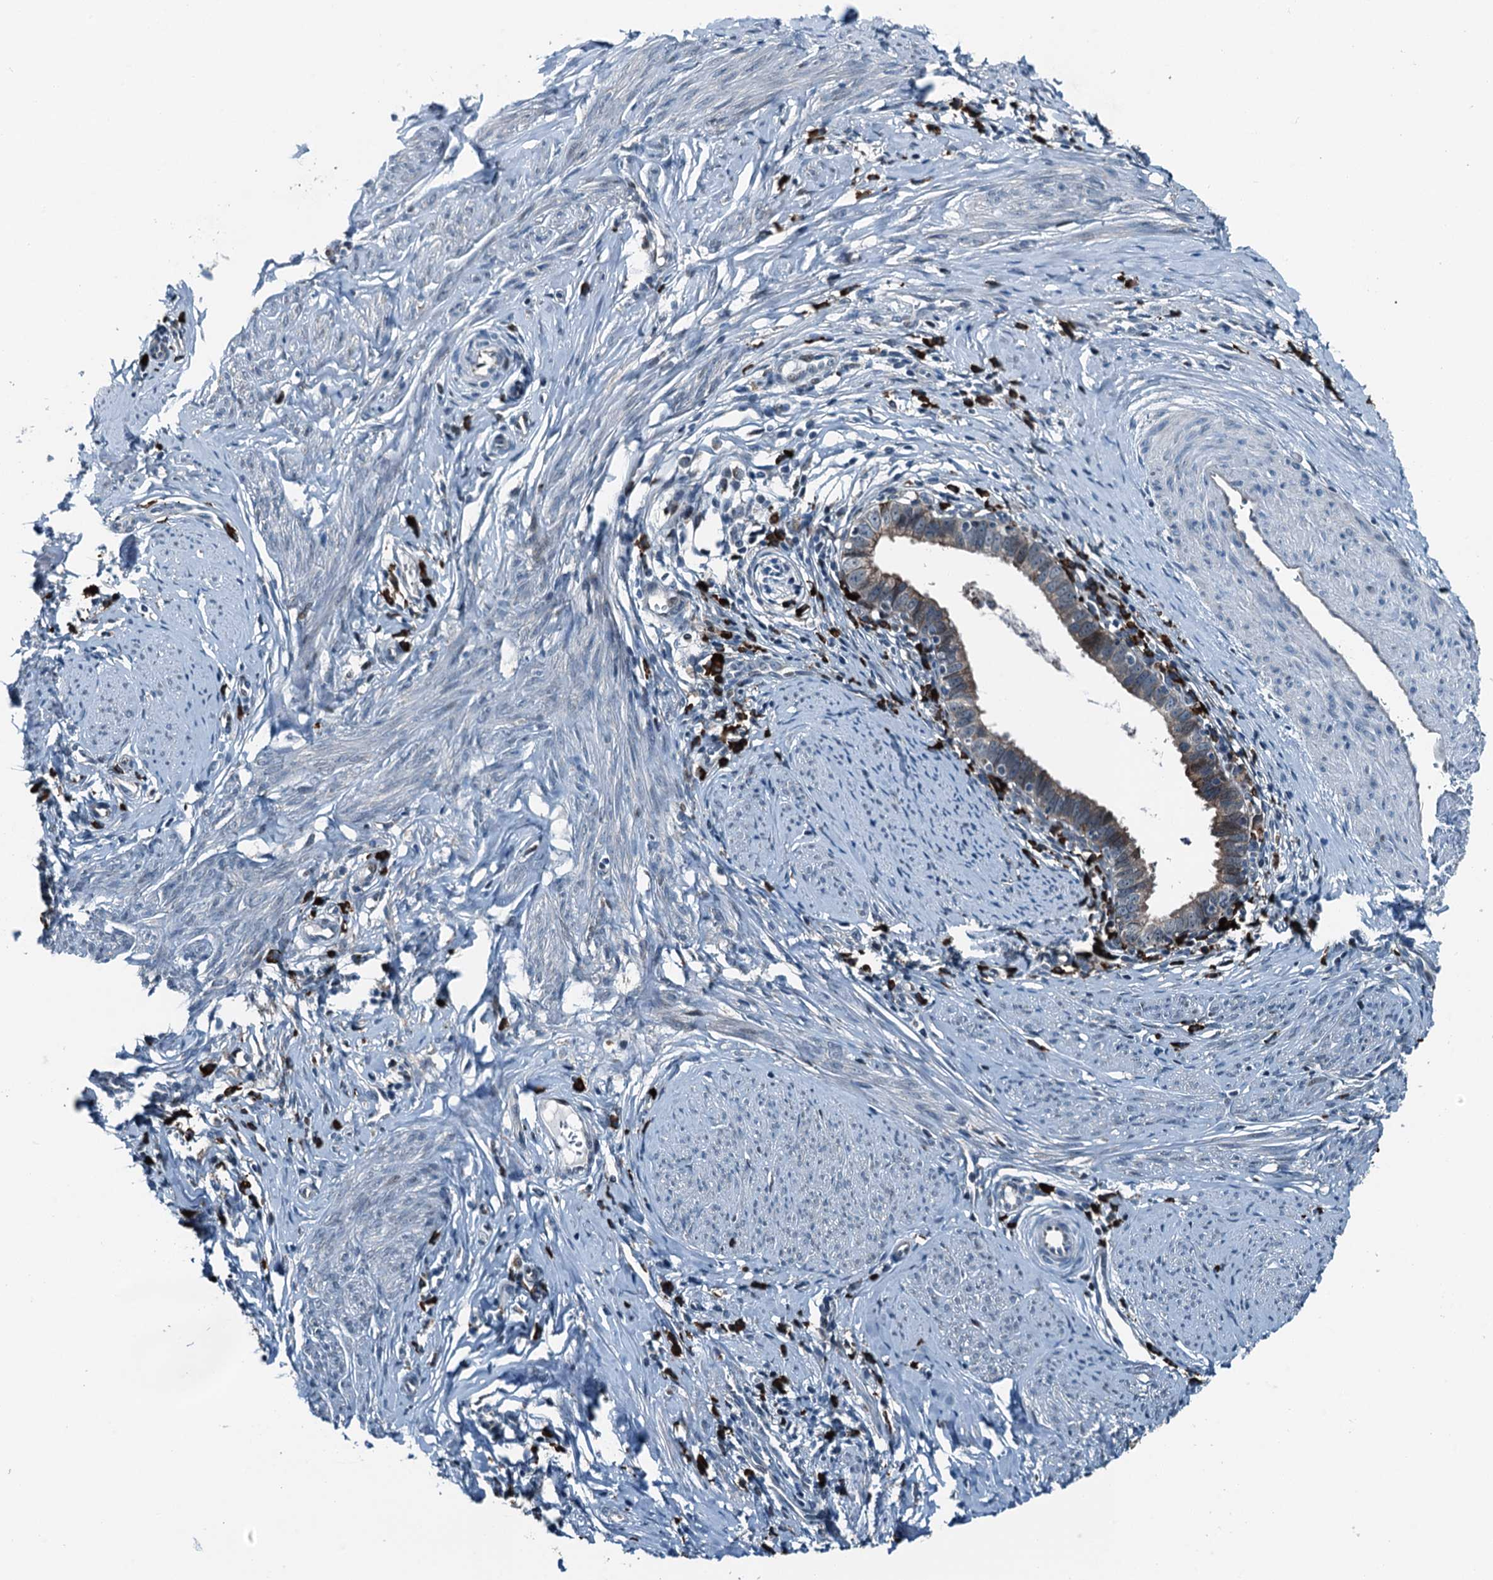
{"staining": {"intensity": "weak", "quantity": "25%-75%", "location": "cytoplasmic/membranous"}, "tissue": "cervical cancer", "cell_type": "Tumor cells", "image_type": "cancer", "snomed": [{"axis": "morphology", "description": "Adenocarcinoma, NOS"}, {"axis": "topography", "description": "Cervix"}], "caption": "Brown immunohistochemical staining in human adenocarcinoma (cervical) shows weak cytoplasmic/membranous positivity in approximately 25%-75% of tumor cells.", "gene": "TAMALIN", "patient": {"sex": "female", "age": 36}}